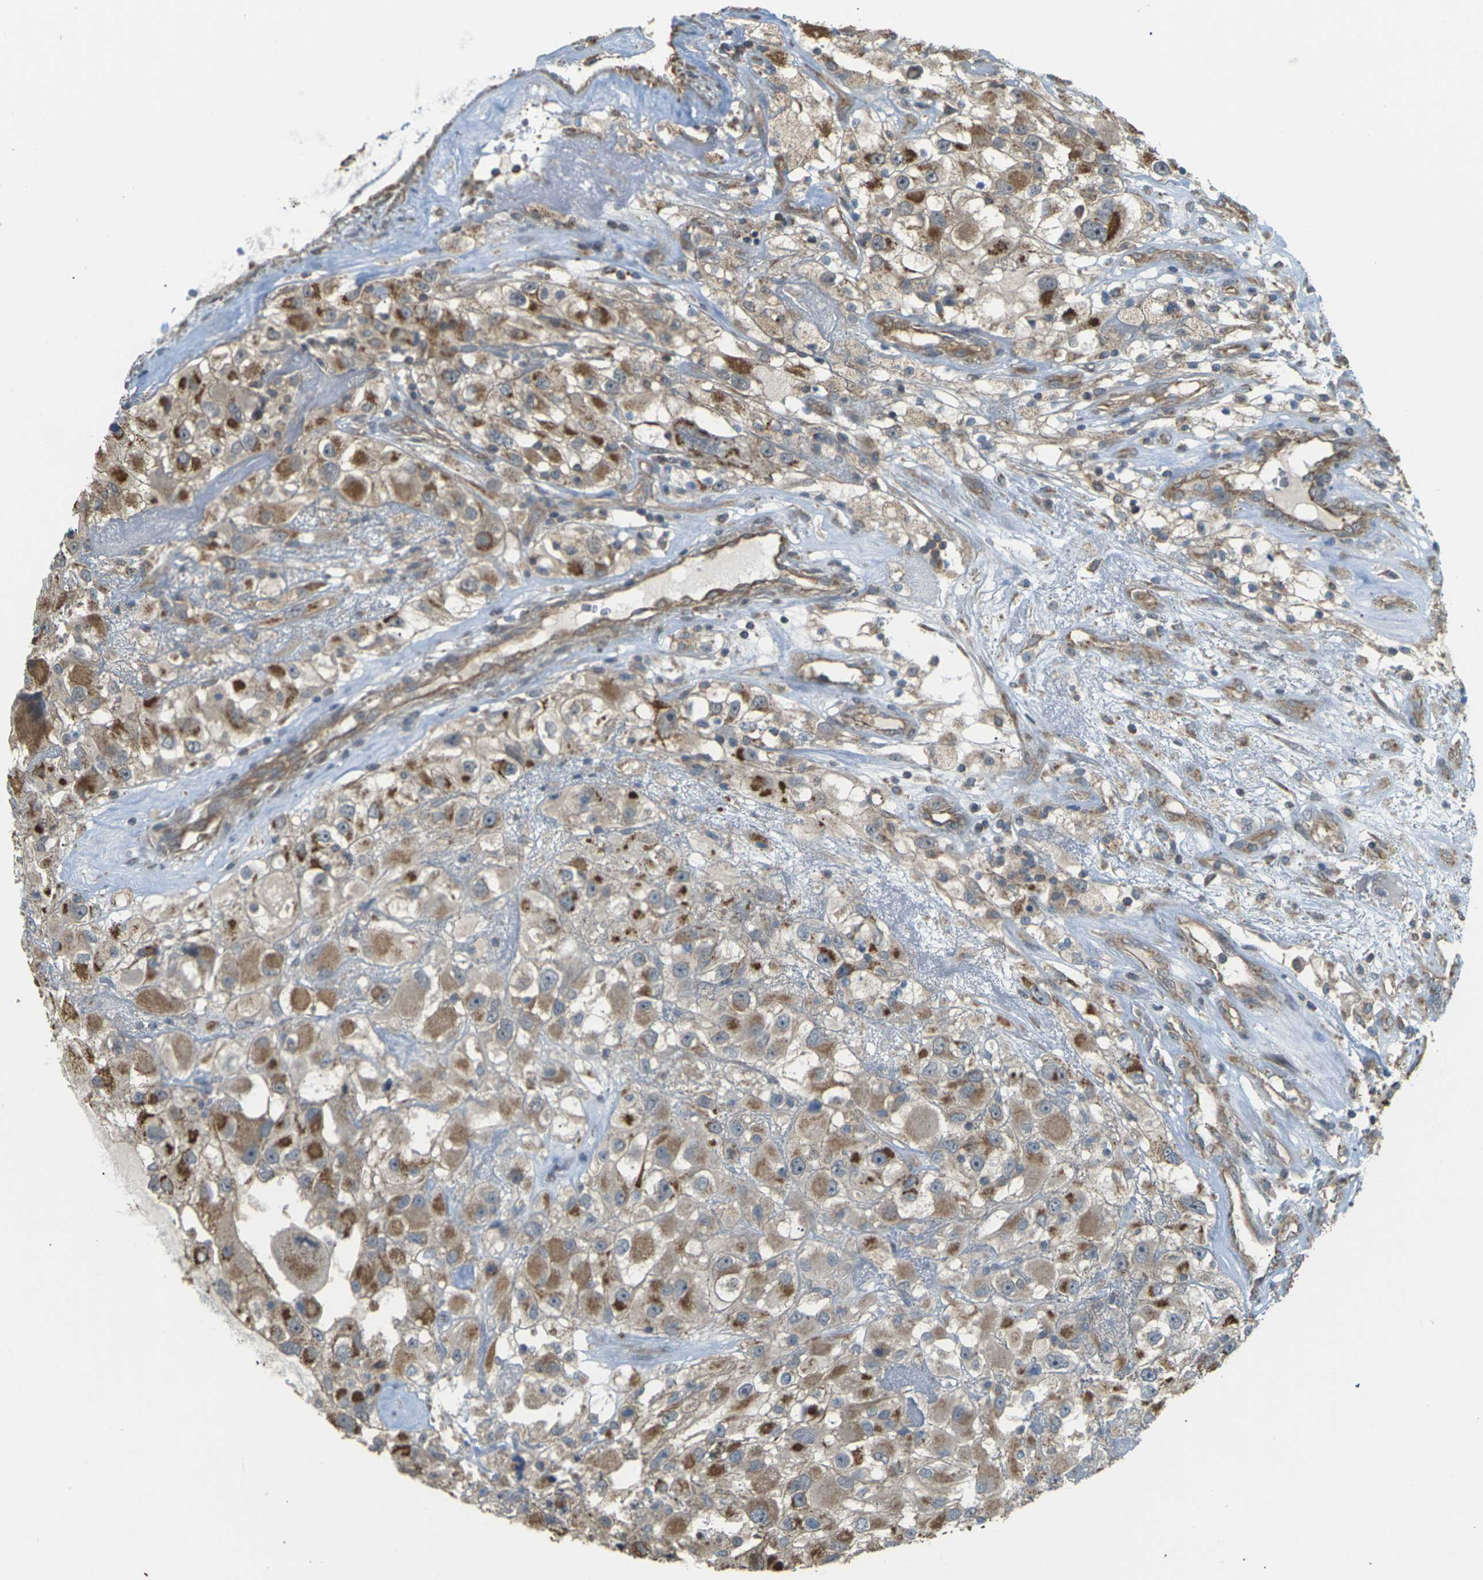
{"staining": {"intensity": "moderate", "quantity": ">75%", "location": "cytoplasmic/membranous"}, "tissue": "renal cancer", "cell_type": "Tumor cells", "image_type": "cancer", "snomed": [{"axis": "morphology", "description": "Adenocarcinoma, NOS"}, {"axis": "topography", "description": "Kidney"}], "caption": "This histopathology image displays IHC staining of renal cancer (adenocarcinoma), with medium moderate cytoplasmic/membranous expression in approximately >75% of tumor cells.", "gene": "KSR1", "patient": {"sex": "female", "age": 52}}